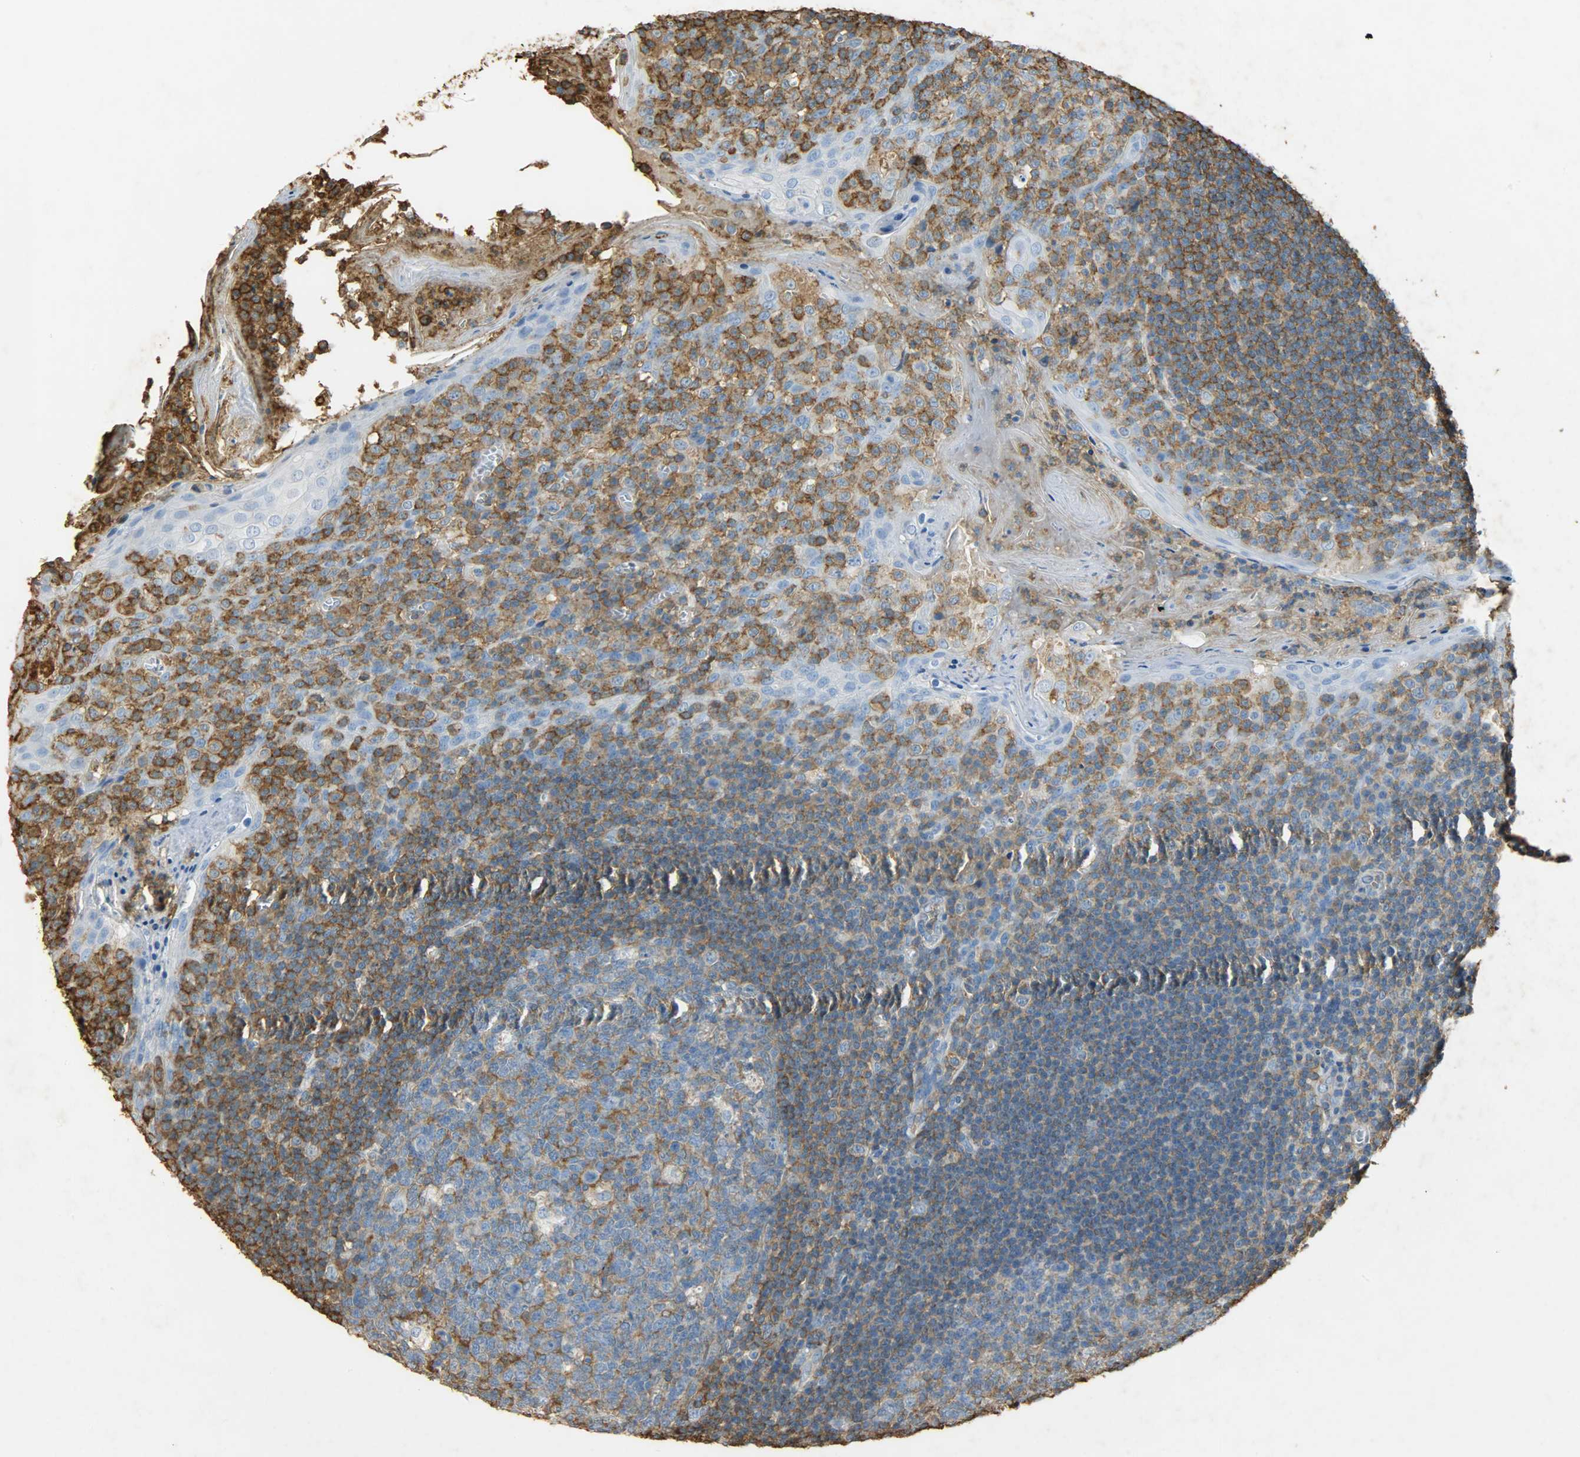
{"staining": {"intensity": "moderate", "quantity": "<25%", "location": "cytoplasmic/membranous"}, "tissue": "tonsil", "cell_type": "Germinal center cells", "image_type": "normal", "snomed": [{"axis": "morphology", "description": "Normal tissue, NOS"}, {"axis": "topography", "description": "Tonsil"}], "caption": "Tonsil stained with IHC shows moderate cytoplasmic/membranous positivity in approximately <25% of germinal center cells. The protein of interest is shown in brown color, while the nuclei are stained blue.", "gene": "ANXA6", "patient": {"sex": "male", "age": 31}}